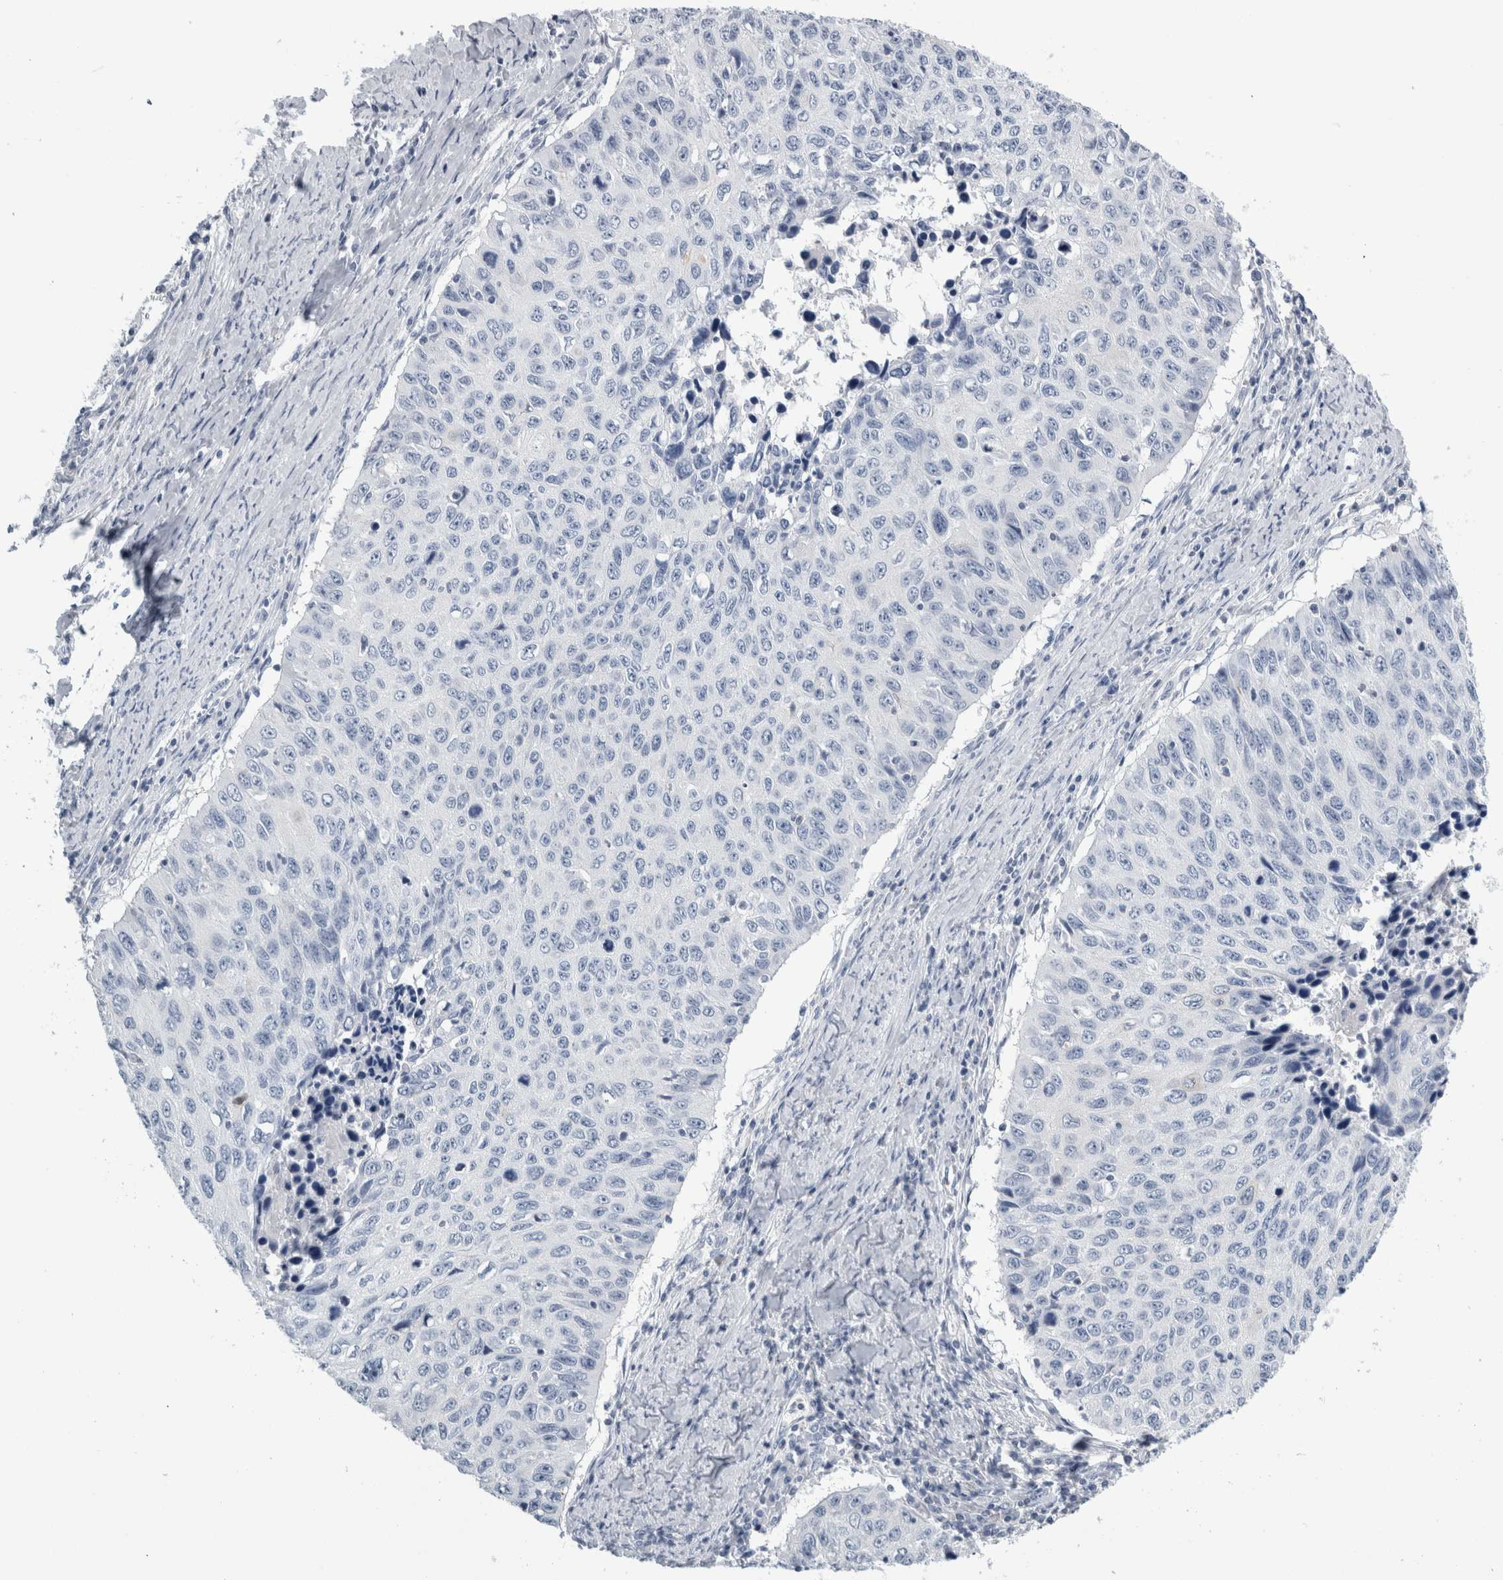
{"staining": {"intensity": "negative", "quantity": "none", "location": "none"}, "tissue": "cervical cancer", "cell_type": "Tumor cells", "image_type": "cancer", "snomed": [{"axis": "morphology", "description": "Squamous cell carcinoma, NOS"}, {"axis": "topography", "description": "Cervix"}], "caption": "Immunohistochemistry of human cervical cancer (squamous cell carcinoma) reveals no expression in tumor cells.", "gene": "ANKFY1", "patient": {"sex": "female", "age": 53}}